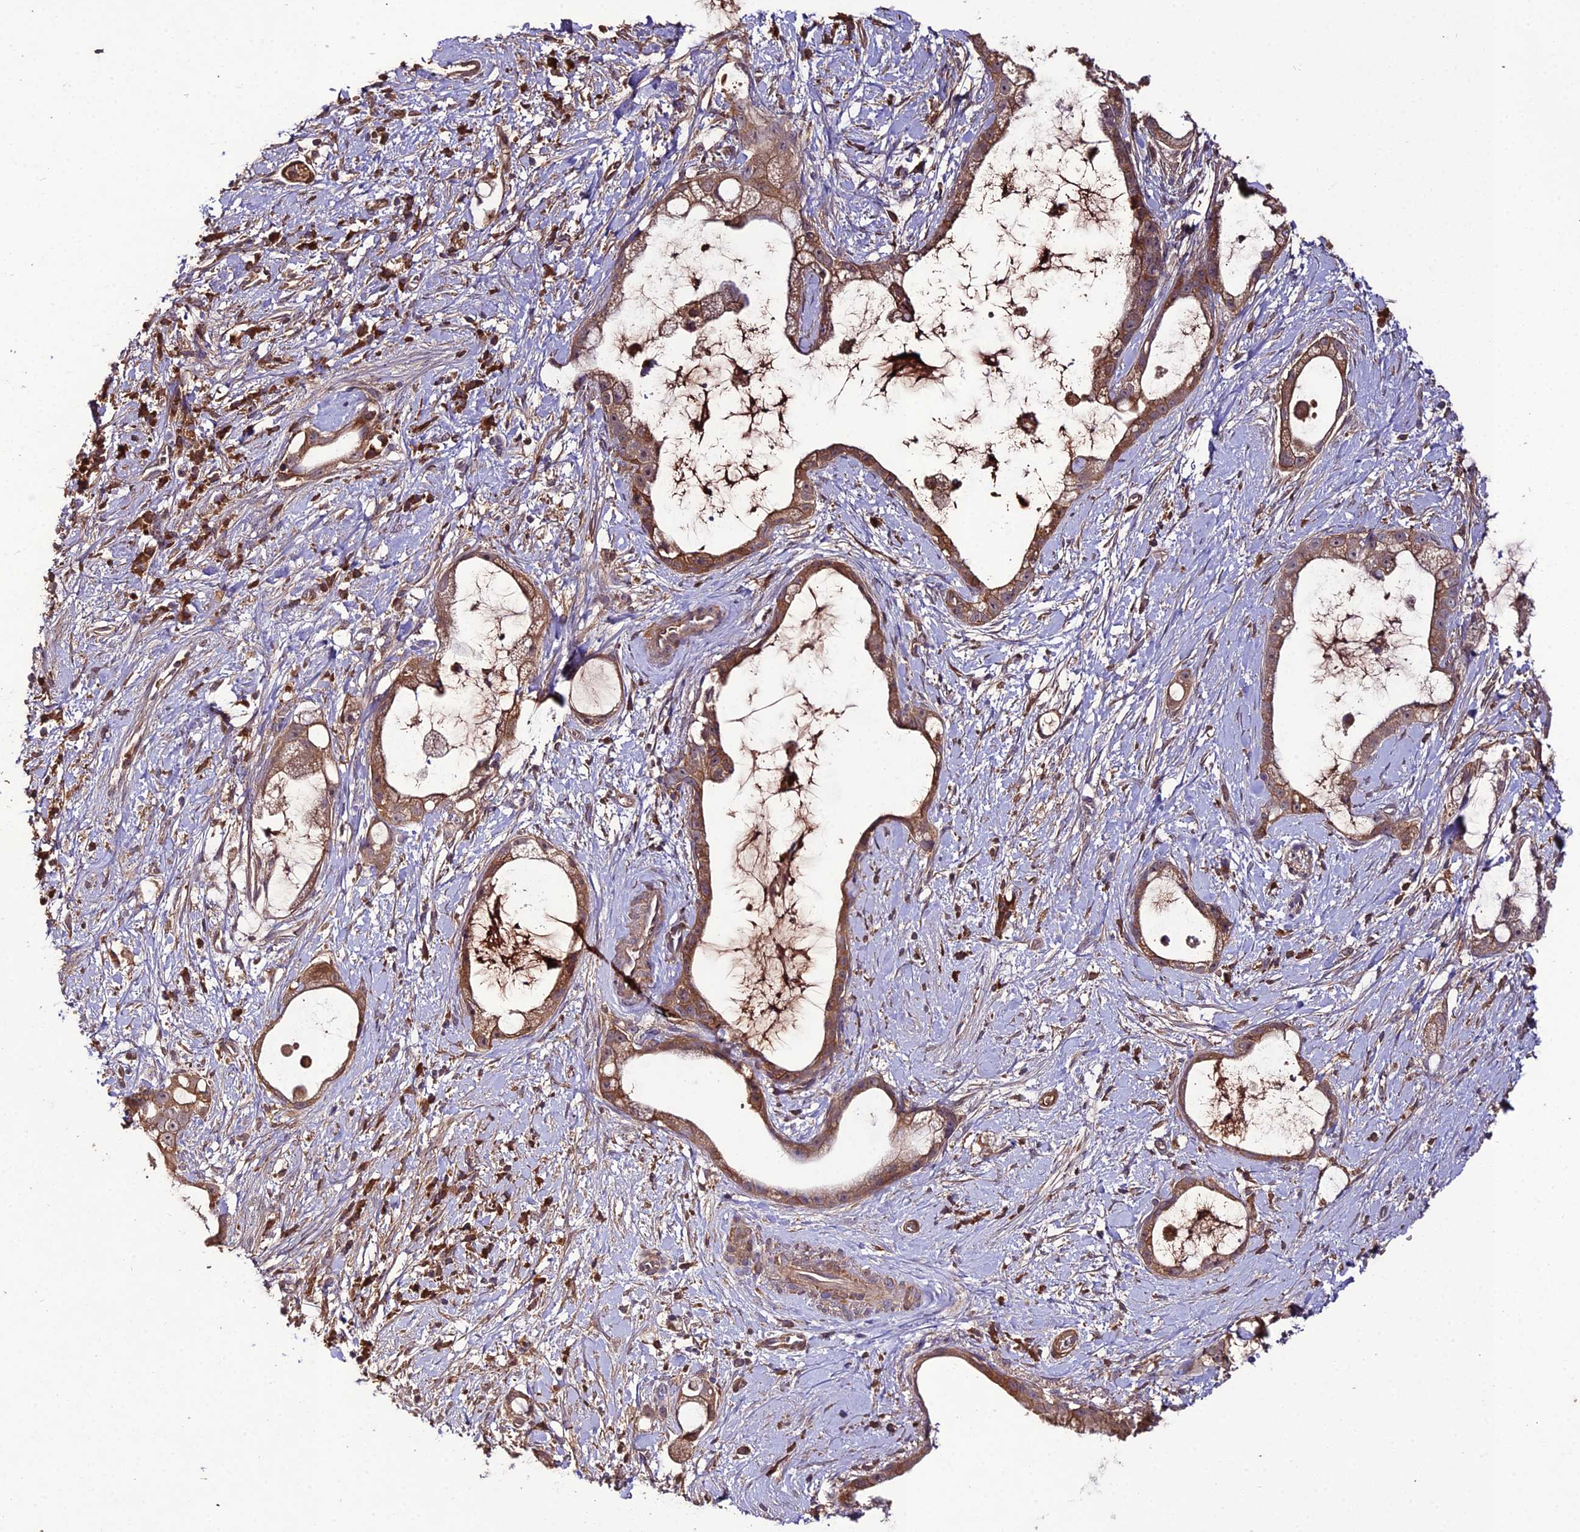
{"staining": {"intensity": "moderate", "quantity": ">75%", "location": "cytoplasmic/membranous"}, "tissue": "stomach cancer", "cell_type": "Tumor cells", "image_type": "cancer", "snomed": [{"axis": "morphology", "description": "Adenocarcinoma, NOS"}, {"axis": "topography", "description": "Stomach"}], "caption": "Tumor cells display medium levels of moderate cytoplasmic/membranous staining in about >75% of cells in stomach cancer.", "gene": "KCTD16", "patient": {"sex": "male", "age": 55}}